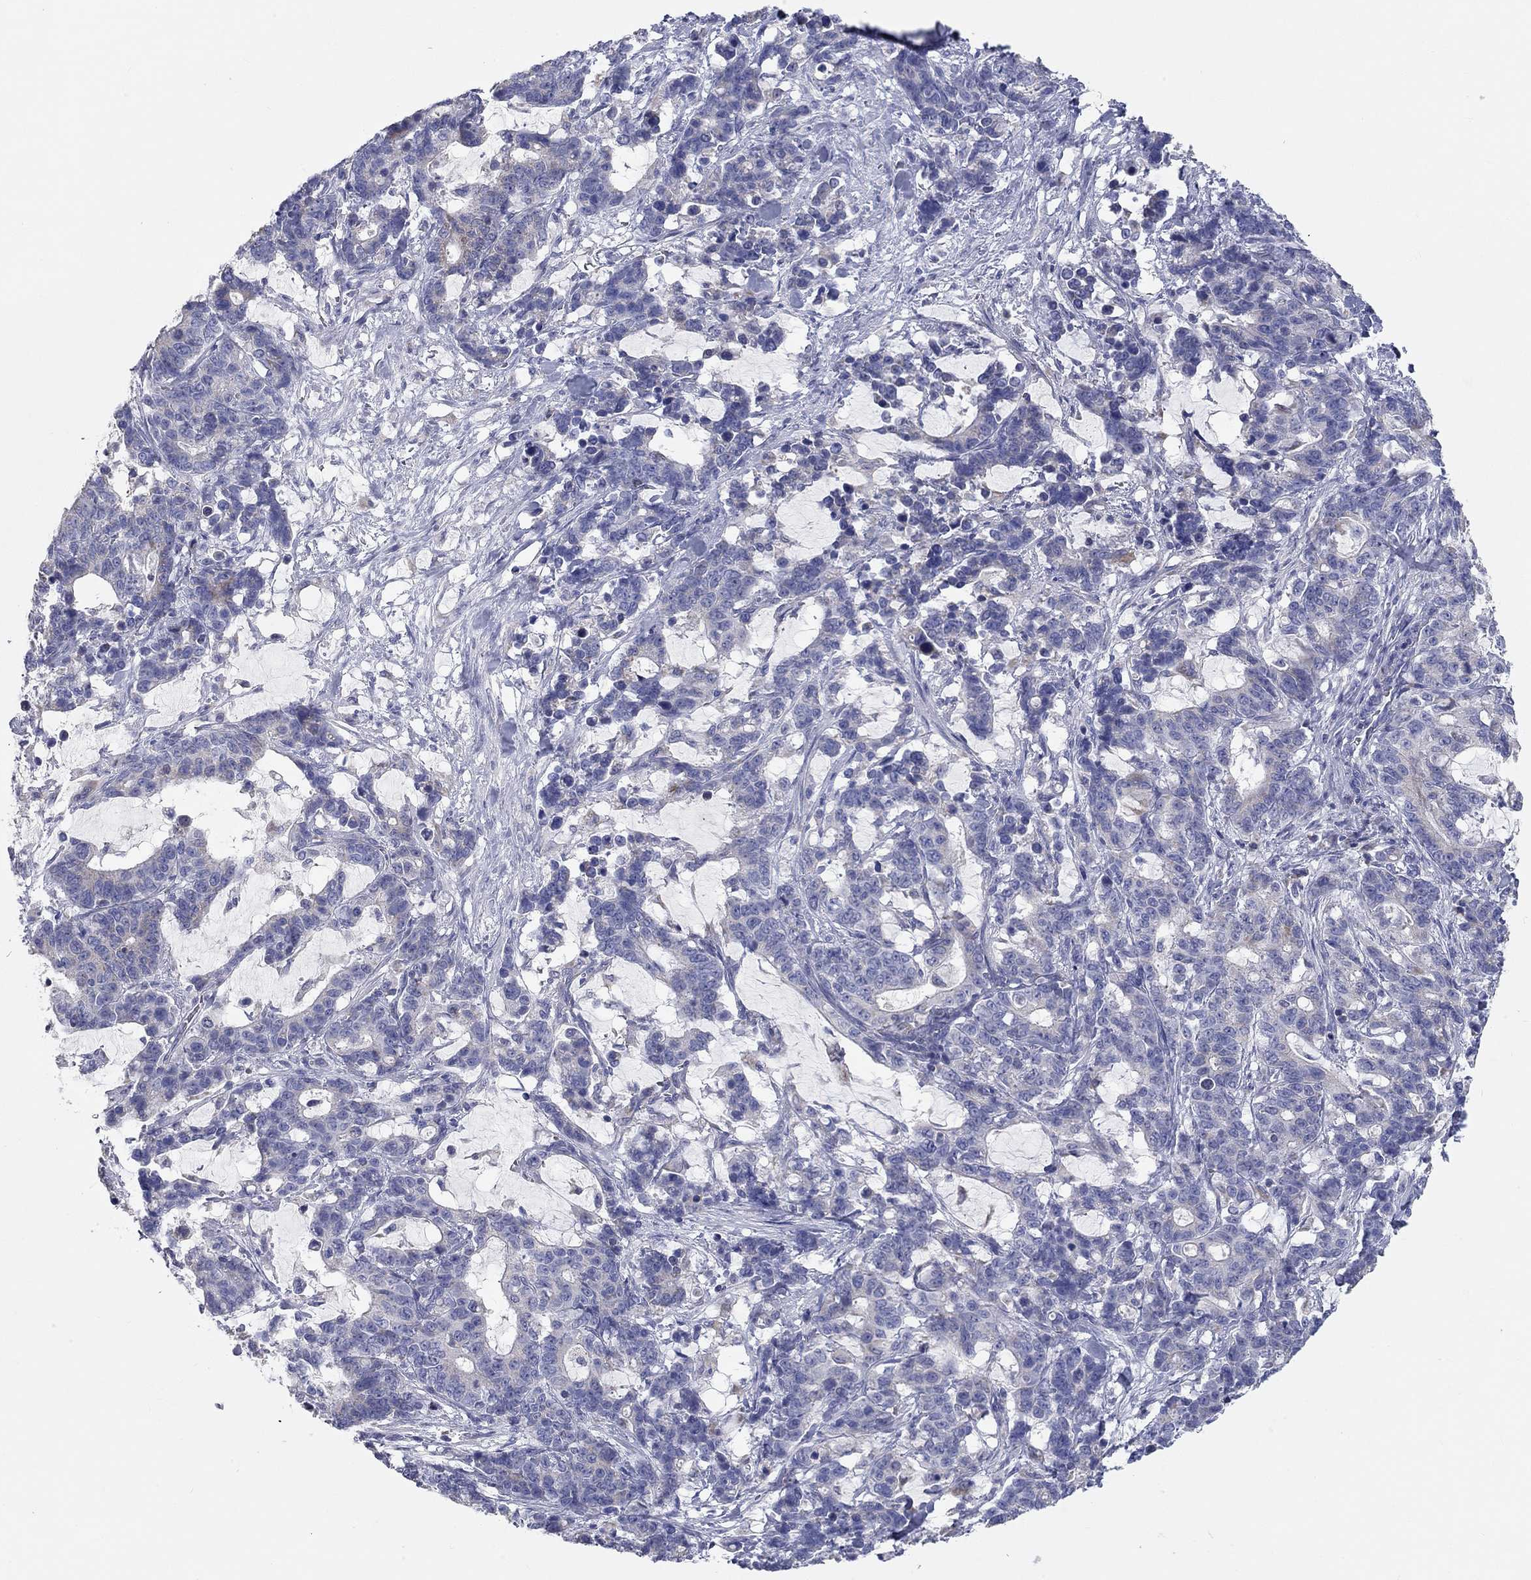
{"staining": {"intensity": "negative", "quantity": "none", "location": "none"}, "tissue": "stomach cancer", "cell_type": "Tumor cells", "image_type": "cancer", "snomed": [{"axis": "morphology", "description": "Normal tissue, NOS"}, {"axis": "morphology", "description": "Adenocarcinoma, NOS"}, {"axis": "topography", "description": "Stomach"}], "caption": "IHC of human stomach cancer (adenocarcinoma) displays no positivity in tumor cells.", "gene": "RCAN1", "patient": {"sex": "female", "age": 64}}